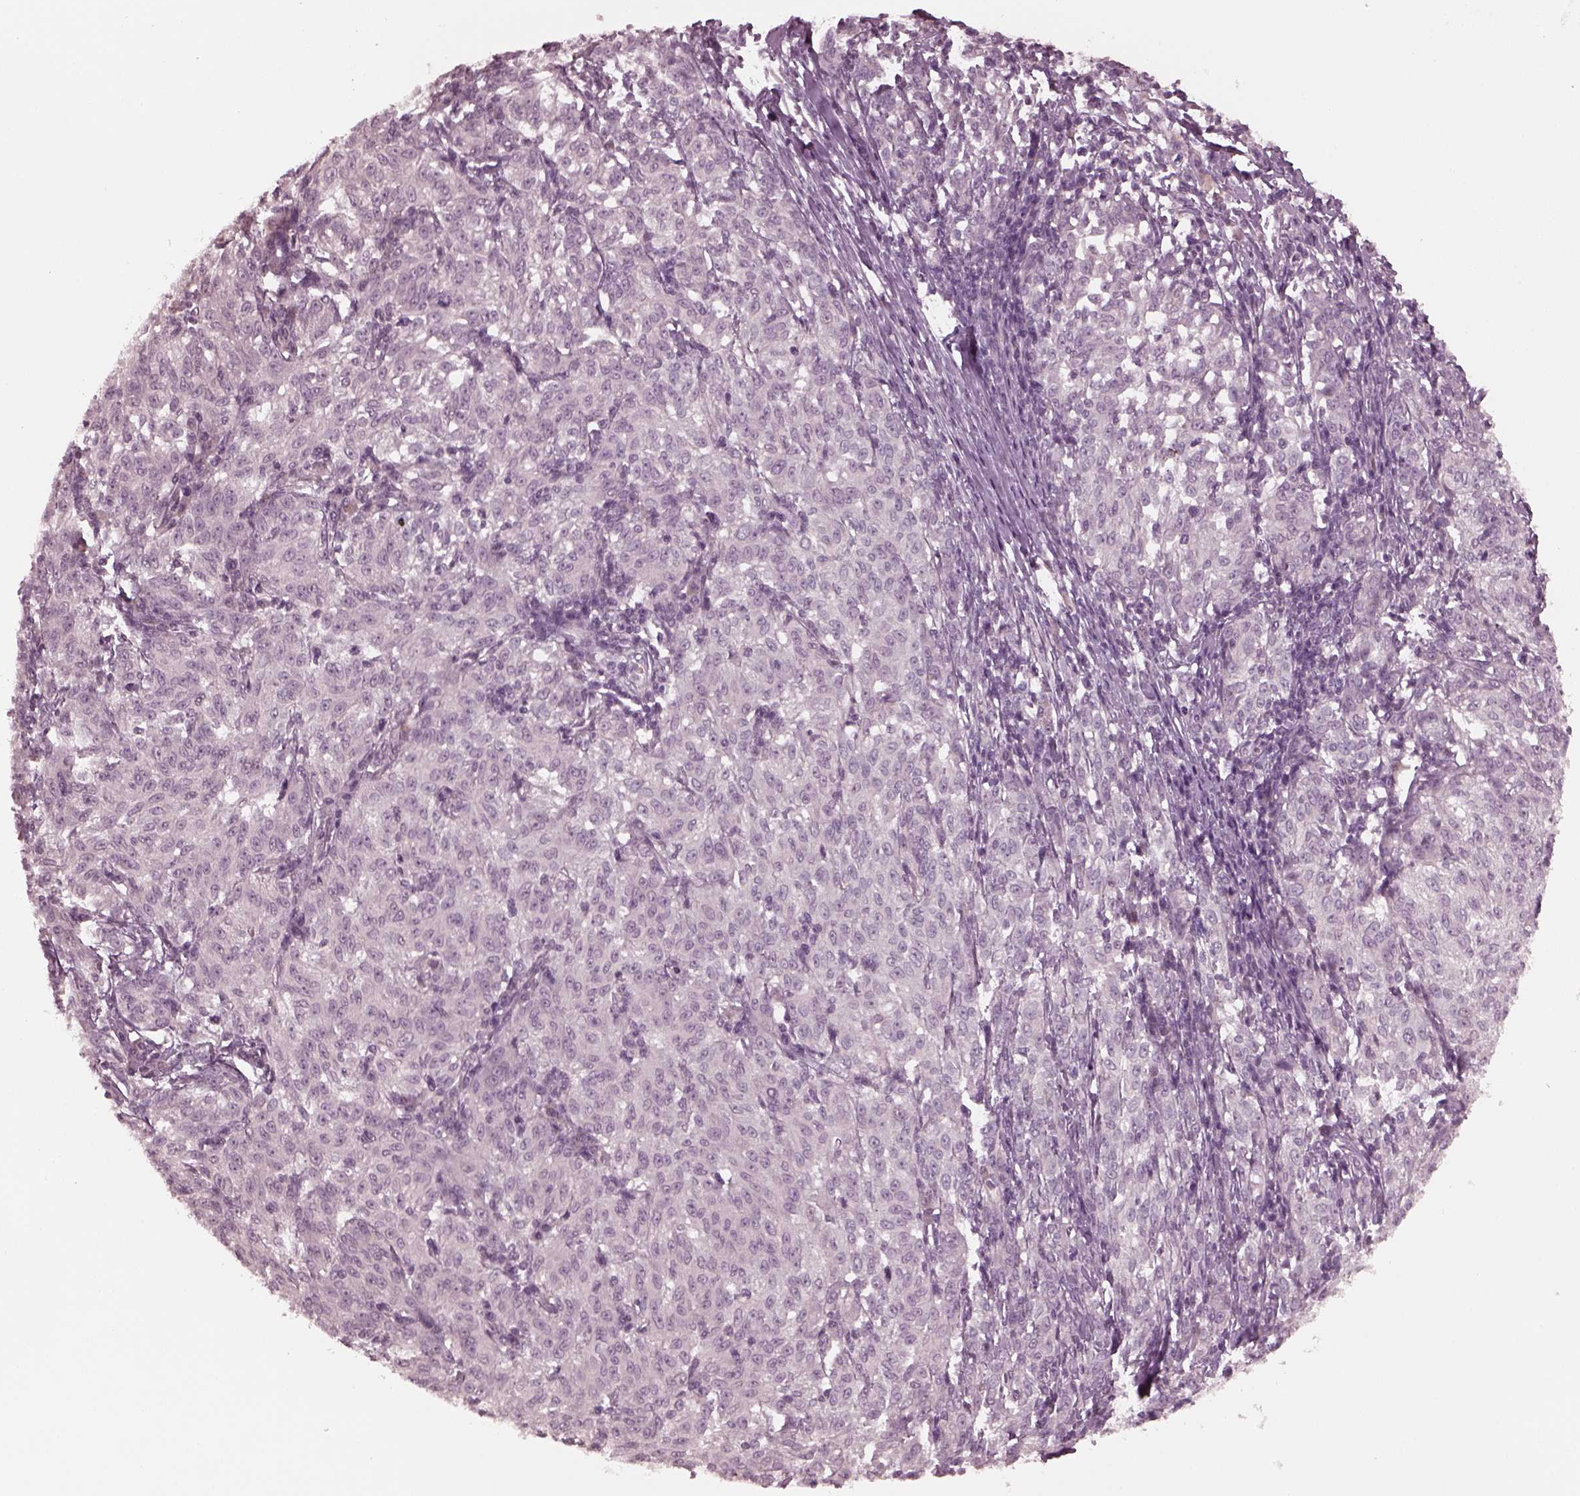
{"staining": {"intensity": "negative", "quantity": "none", "location": "none"}, "tissue": "melanoma", "cell_type": "Tumor cells", "image_type": "cancer", "snomed": [{"axis": "morphology", "description": "Malignant melanoma, NOS"}, {"axis": "topography", "description": "Skin"}], "caption": "Immunohistochemistry (IHC) of melanoma exhibits no expression in tumor cells.", "gene": "RGS7", "patient": {"sex": "female", "age": 72}}